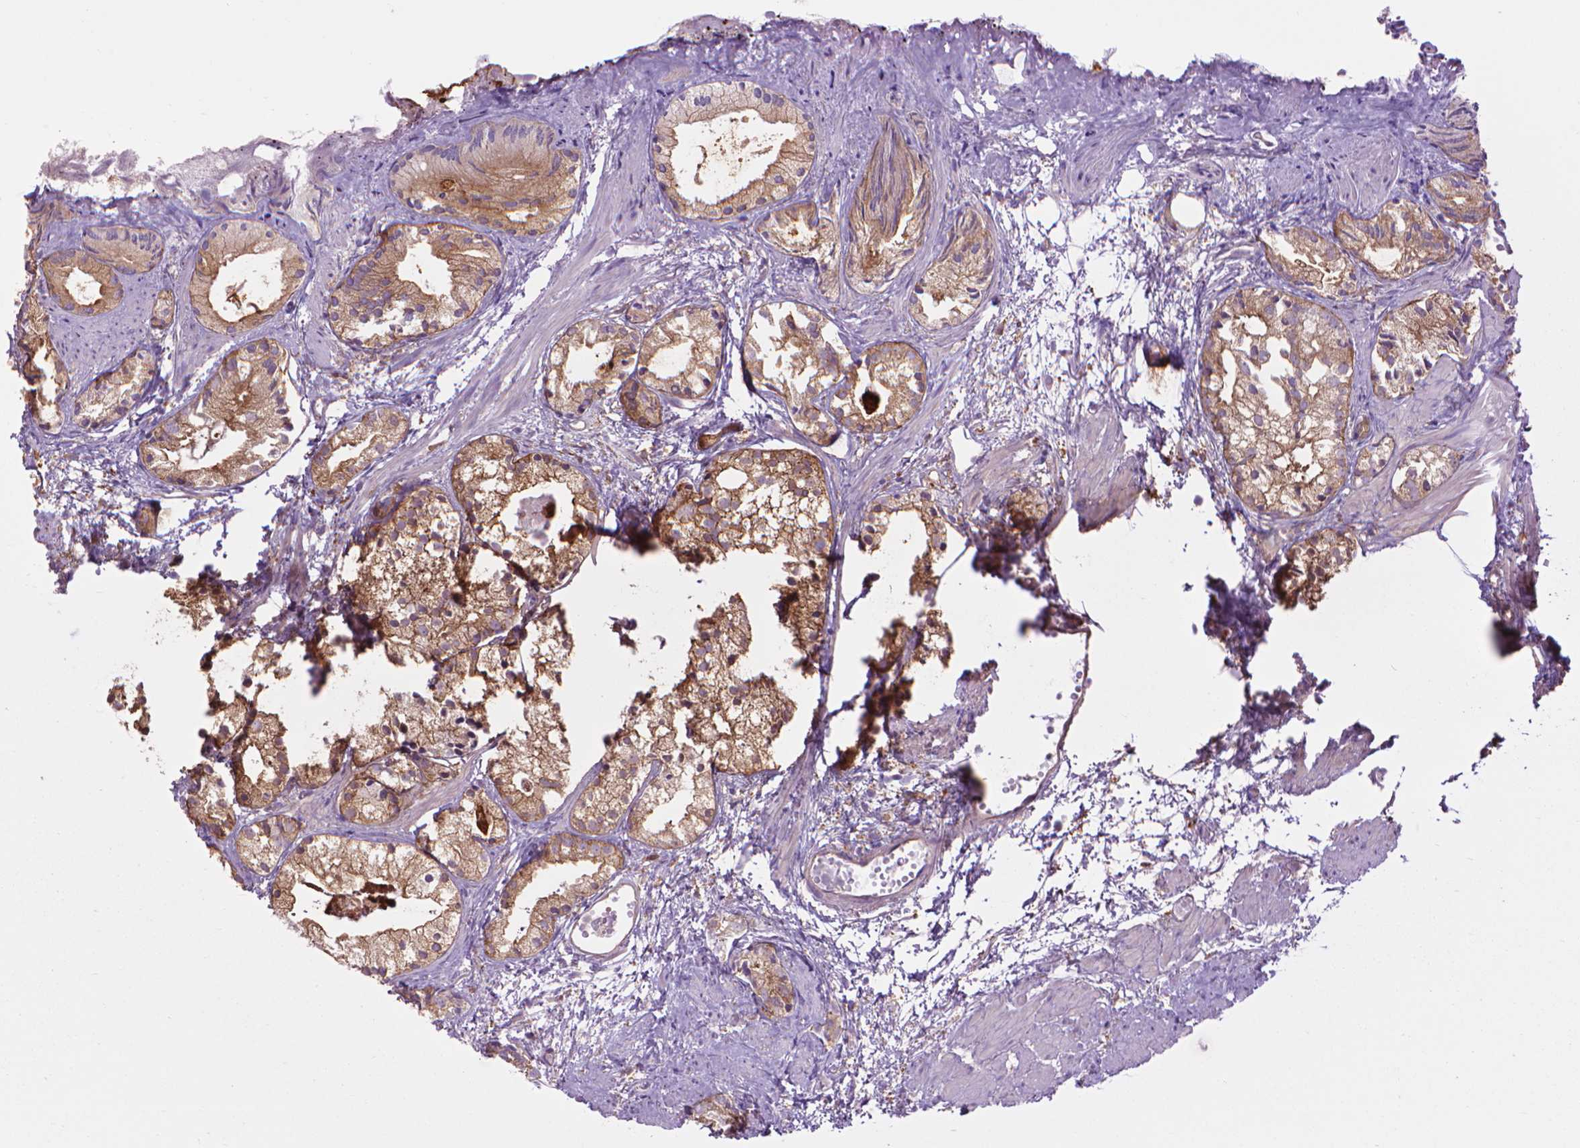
{"staining": {"intensity": "moderate", "quantity": ">75%", "location": "cytoplasmic/membranous"}, "tissue": "prostate cancer", "cell_type": "Tumor cells", "image_type": "cancer", "snomed": [{"axis": "morphology", "description": "Adenocarcinoma, High grade"}, {"axis": "topography", "description": "Prostate"}], "caption": "The micrograph reveals a brown stain indicating the presence of a protein in the cytoplasmic/membranous of tumor cells in prostate adenocarcinoma (high-grade).", "gene": "CORO1B", "patient": {"sex": "male", "age": 85}}